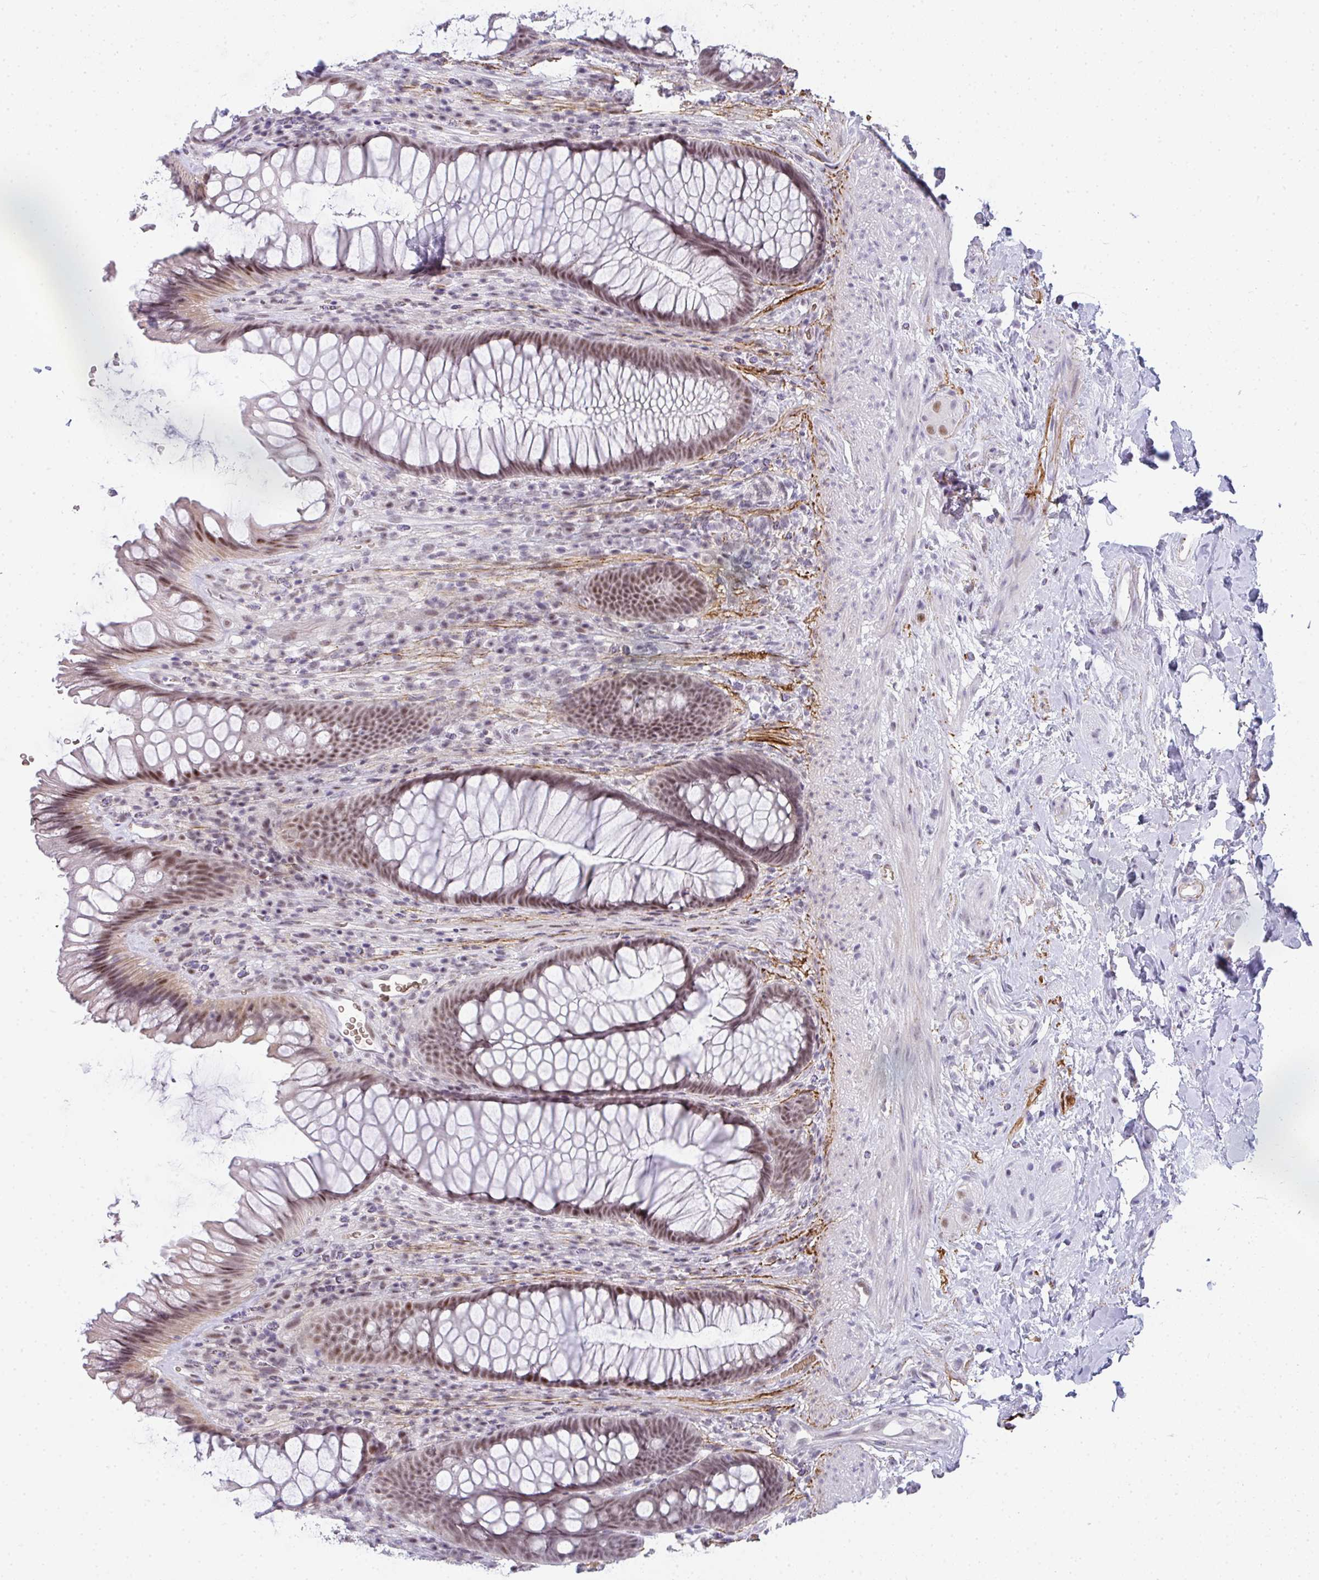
{"staining": {"intensity": "moderate", "quantity": ">75%", "location": "nuclear"}, "tissue": "rectum", "cell_type": "Glandular cells", "image_type": "normal", "snomed": [{"axis": "morphology", "description": "Normal tissue, NOS"}, {"axis": "topography", "description": "Rectum"}], "caption": "Protein staining by immunohistochemistry reveals moderate nuclear staining in approximately >75% of glandular cells in unremarkable rectum.", "gene": "TNMD", "patient": {"sex": "male", "age": 53}}